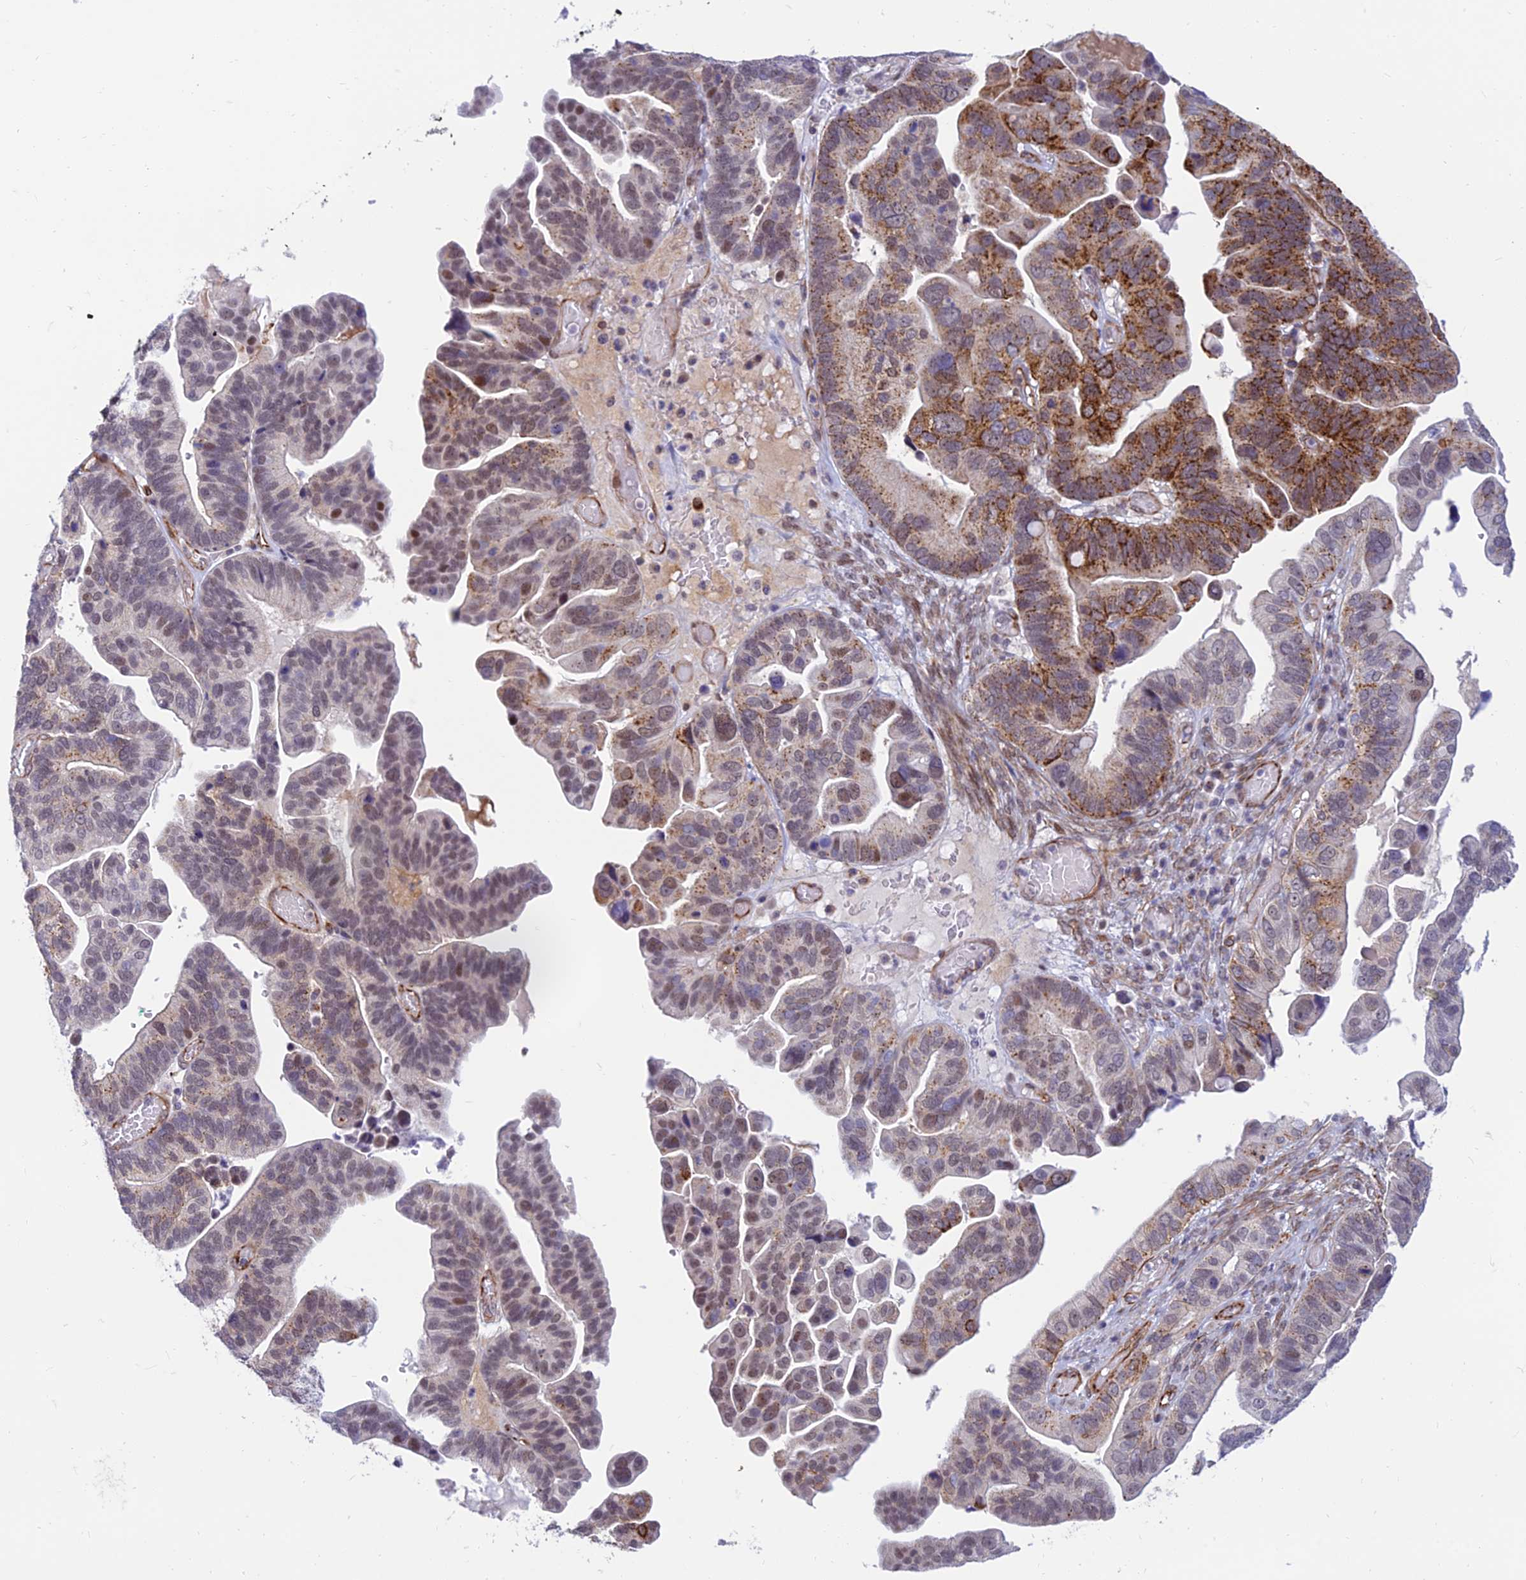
{"staining": {"intensity": "moderate", "quantity": "25%-75%", "location": "cytoplasmic/membranous,nuclear"}, "tissue": "ovarian cancer", "cell_type": "Tumor cells", "image_type": "cancer", "snomed": [{"axis": "morphology", "description": "Cystadenocarcinoma, serous, NOS"}, {"axis": "topography", "description": "Ovary"}], "caption": "Immunohistochemistry (IHC) (DAB (3,3'-diaminobenzidine)) staining of human ovarian serous cystadenocarcinoma demonstrates moderate cytoplasmic/membranous and nuclear protein positivity in about 25%-75% of tumor cells.", "gene": "SAPCD2", "patient": {"sex": "female", "age": 56}}